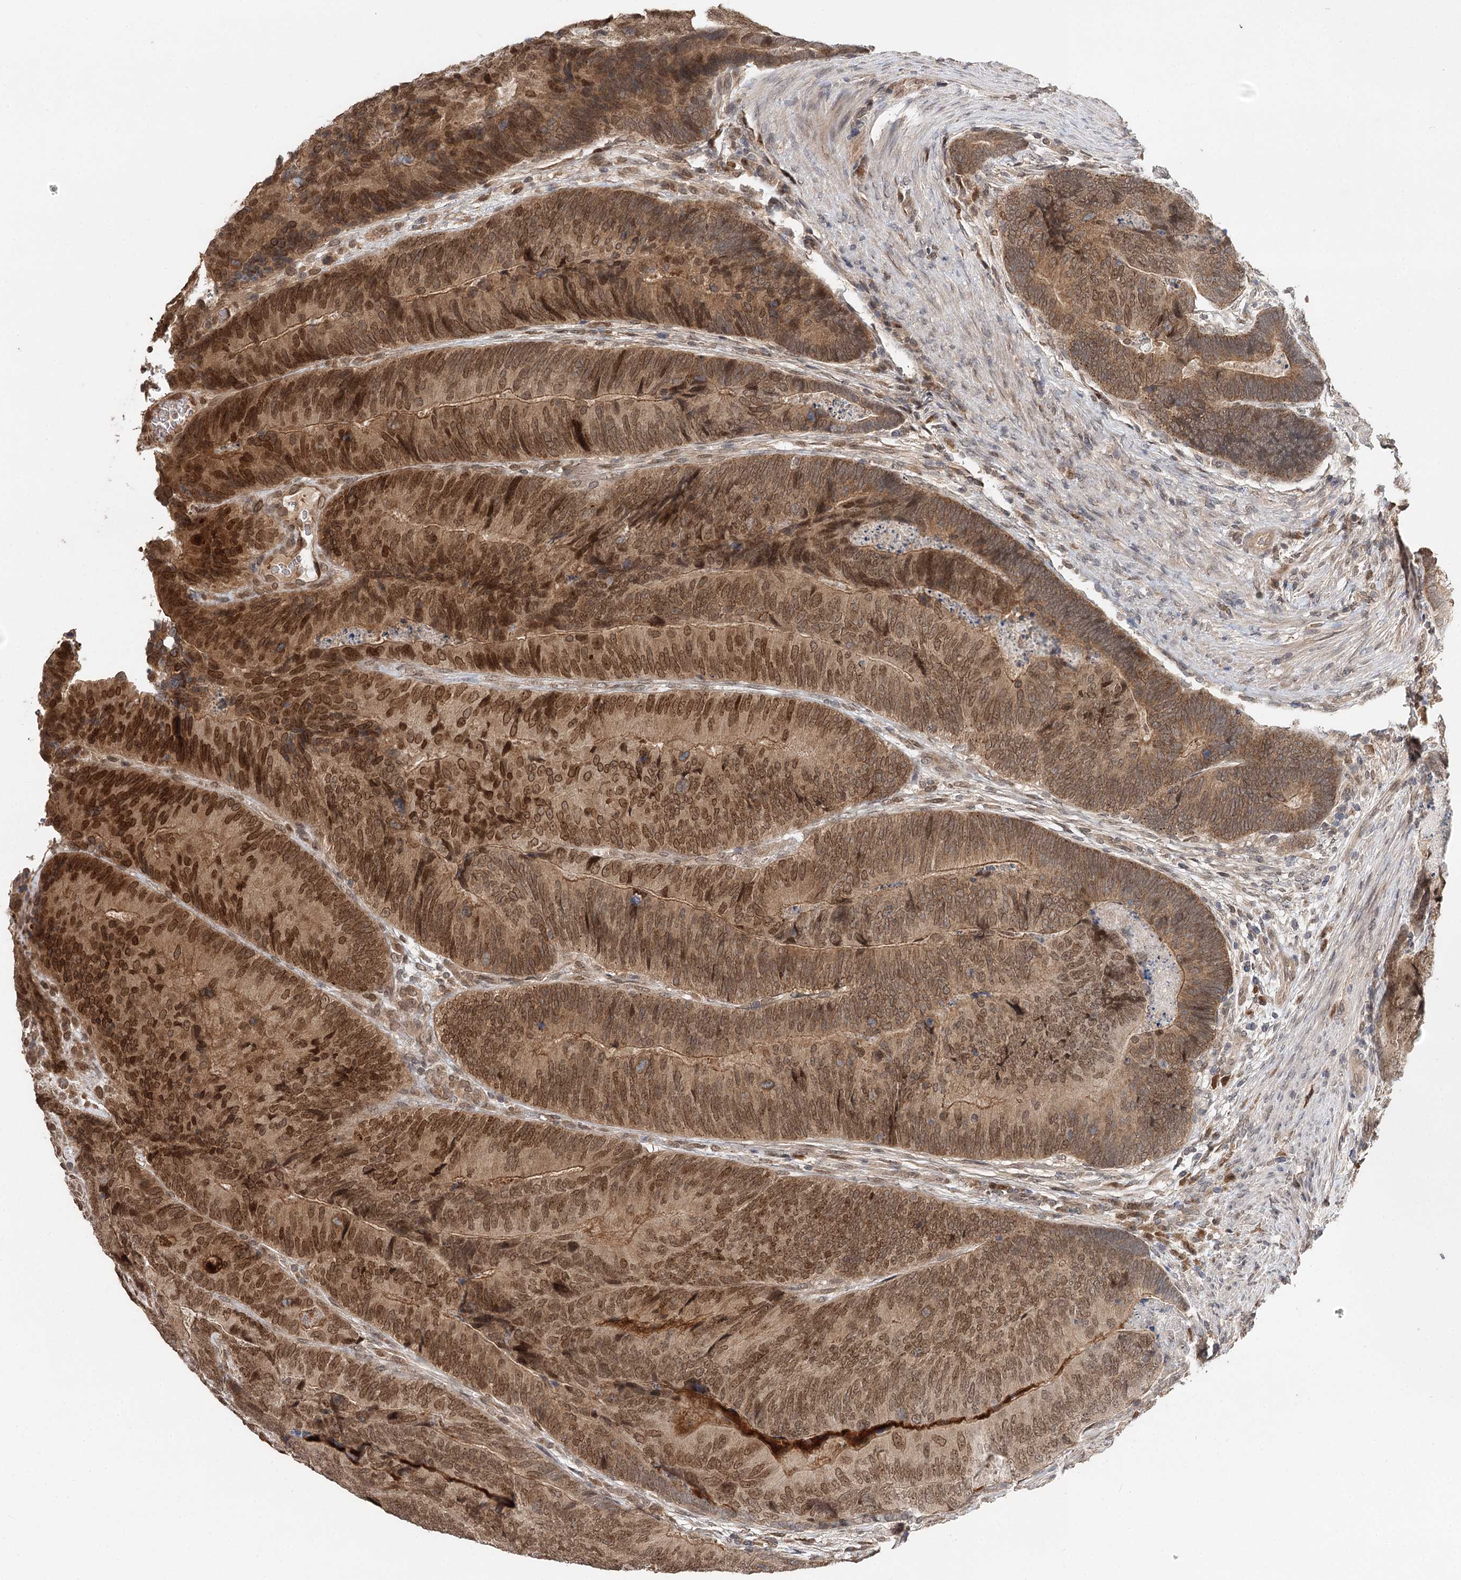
{"staining": {"intensity": "moderate", "quantity": ">75%", "location": "cytoplasmic/membranous,nuclear"}, "tissue": "colorectal cancer", "cell_type": "Tumor cells", "image_type": "cancer", "snomed": [{"axis": "morphology", "description": "Adenocarcinoma, NOS"}, {"axis": "topography", "description": "Colon"}], "caption": "Colorectal cancer stained with a brown dye shows moderate cytoplasmic/membranous and nuclear positive staining in about >75% of tumor cells.", "gene": "NOPCHAP1", "patient": {"sex": "female", "age": 67}}